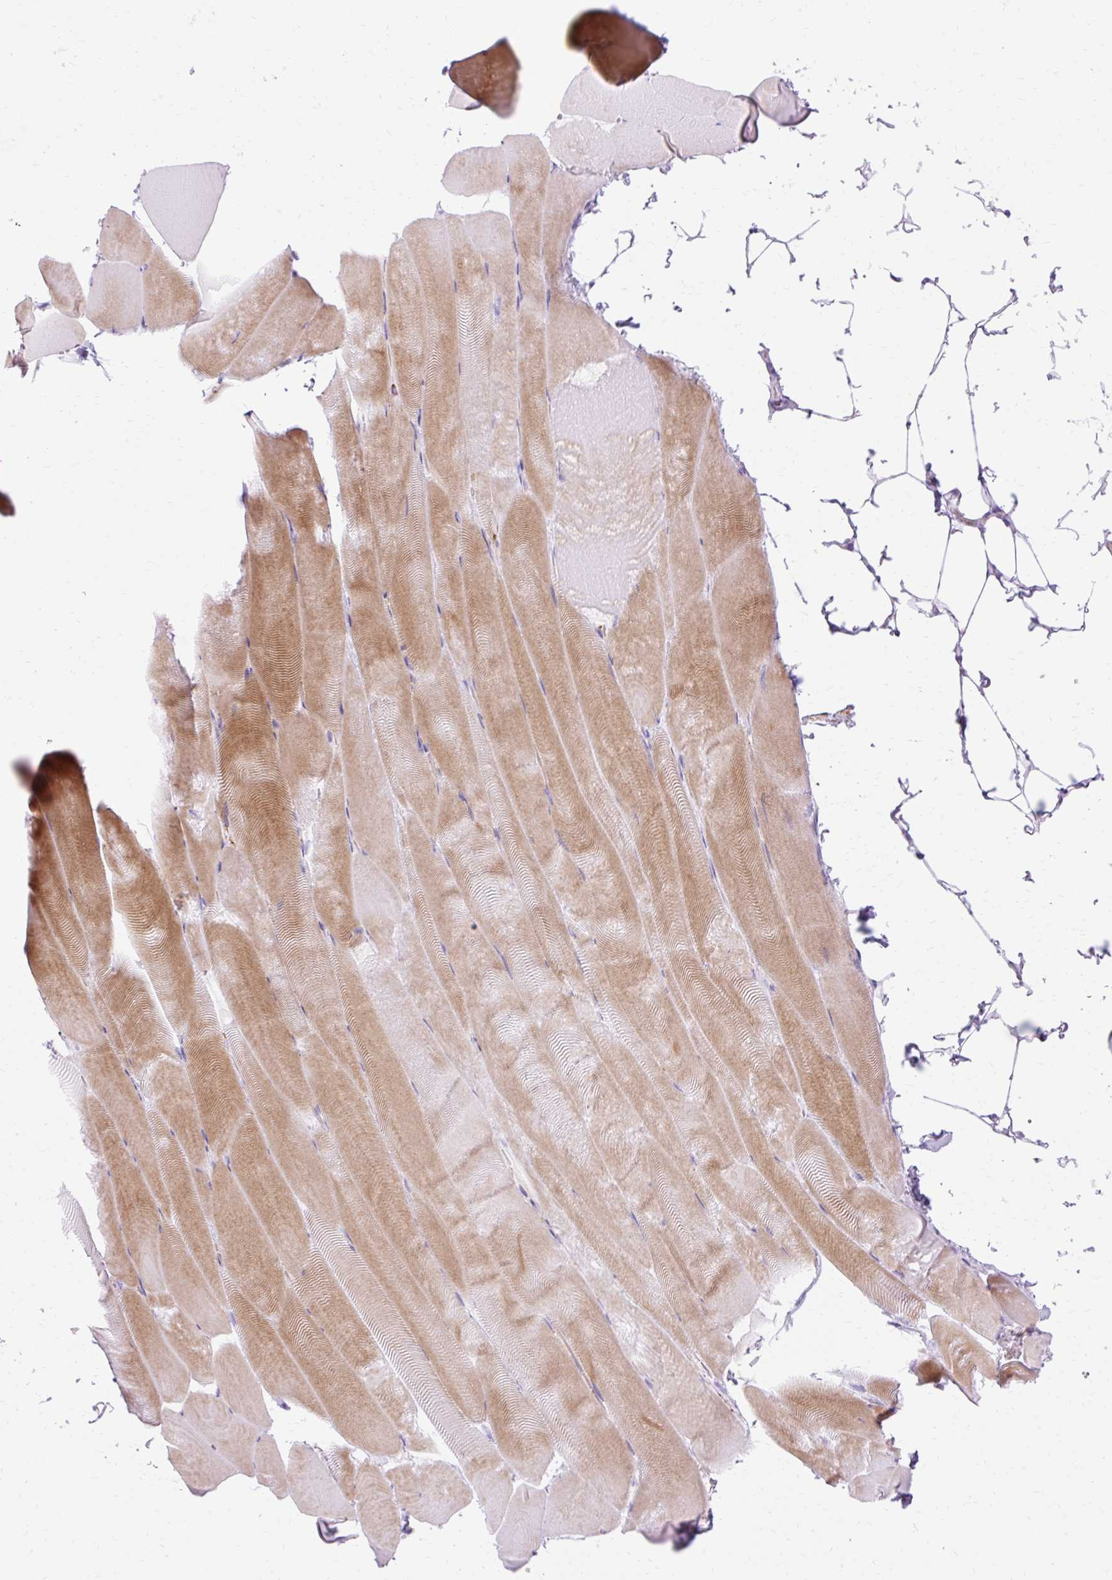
{"staining": {"intensity": "moderate", "quantity": "25%-75%", "location": "cytoplasmic/membranous"}, "tissue": "skeletal muscle", "cell_type": "Myocytes", "image_type": "normal", "snomed": [{"axis": "morphology", "description": "Normal tissue, NOS"}, {"axis": "topography", "description": "Skeletal muscle"}], "caption": "A brown stain highlights moderate cytoplasmic/membranous positivity of a protein in myocytes of normal skeletal muscle. (Stains: DAB in brown, nuclei in blue, Microscopy: brightfield microscopy at high magnification).", "gene": "CORO7", "patient": {"sex": "female", "age": 64}}